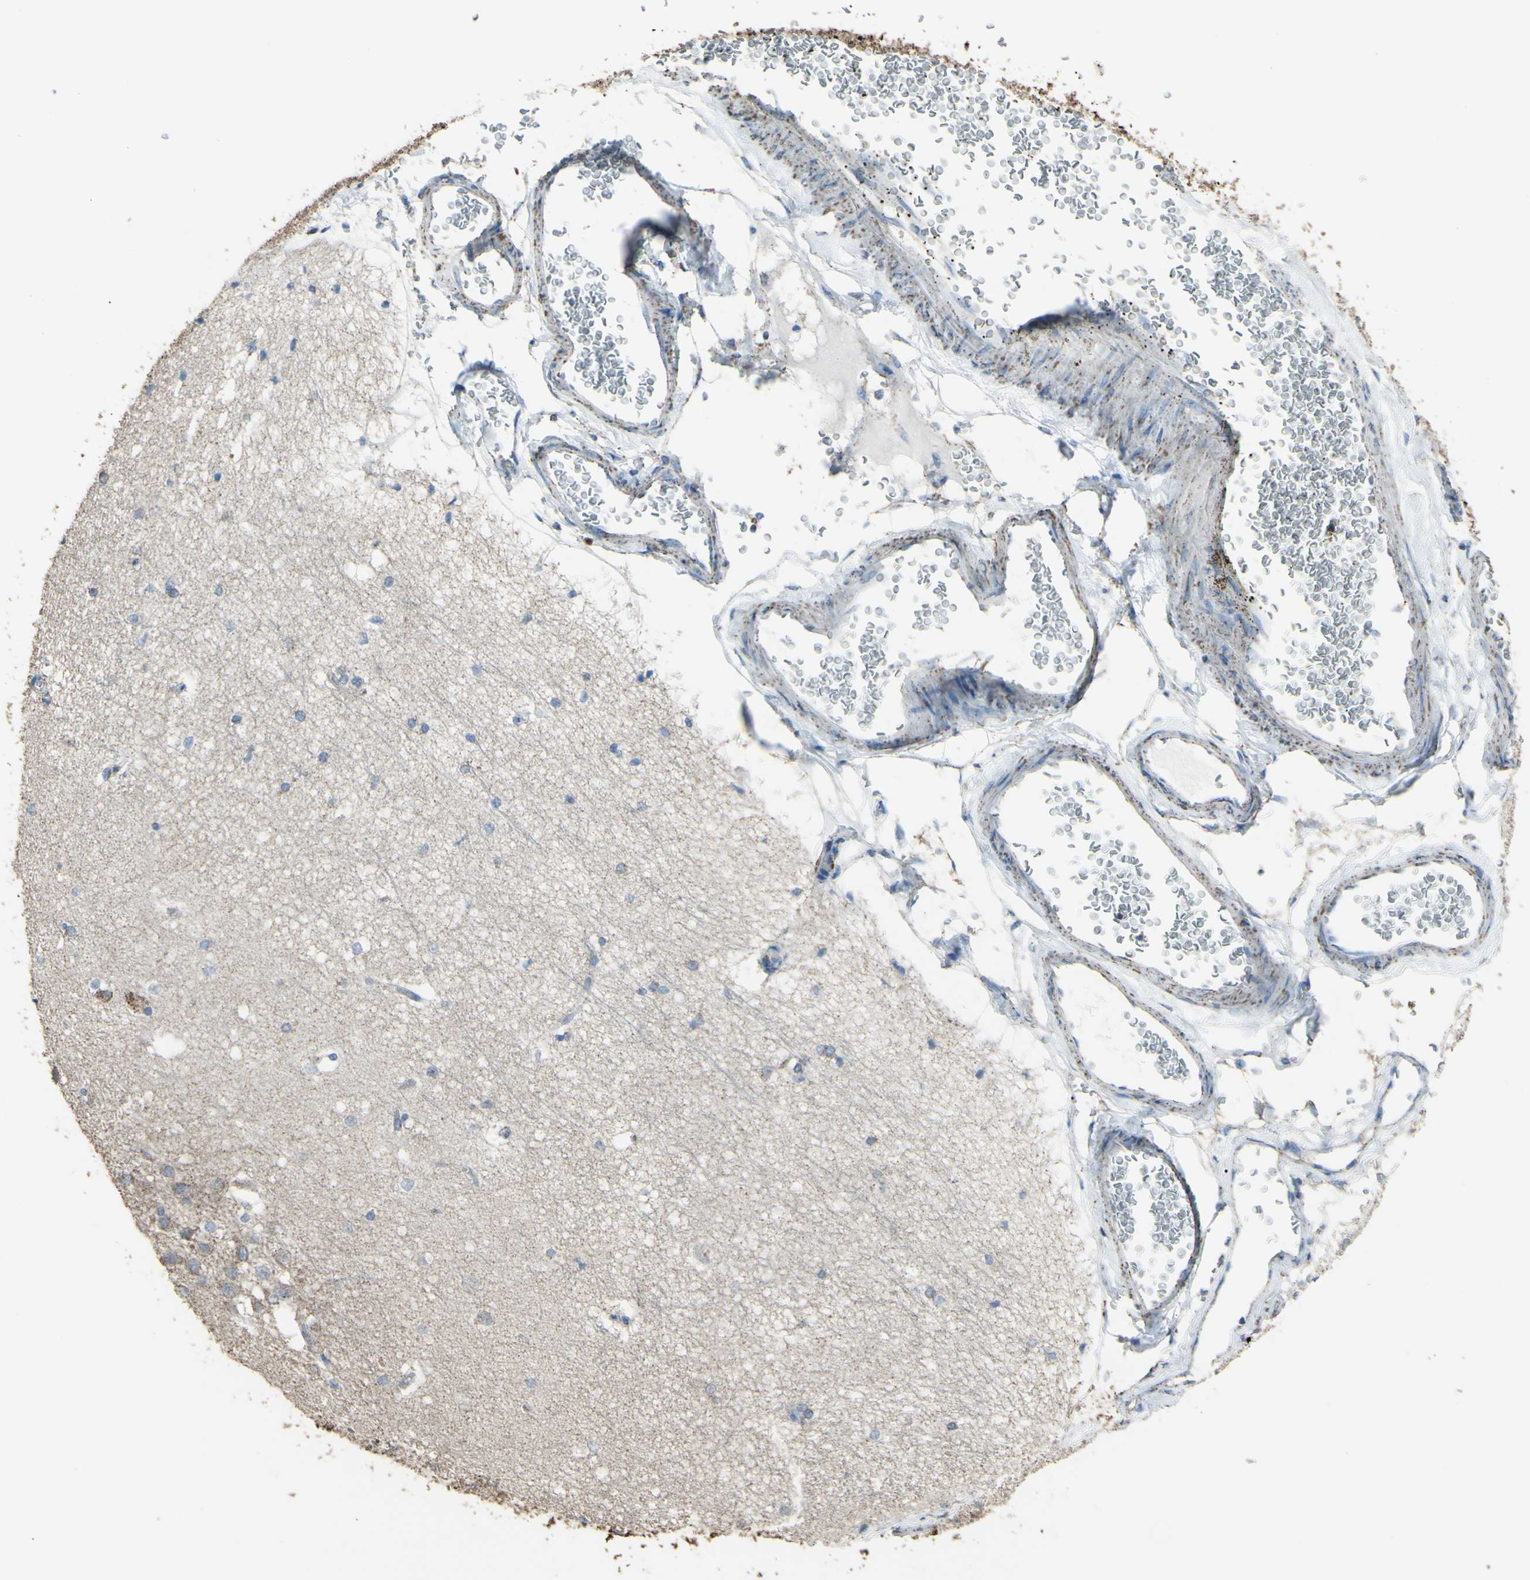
{"staining": {"intensity": "weak", "quantity": "<25%", "location": "cytoplasmic/membranous"}, "tissue": "hippocampus", "cell_type": "Glial cells", "image_type": "normal", "snomed": [{"axis": "morphology", "description": "Normal tissue, NOS"}, {"axis": "topography", "description": "Hippocampus"}], "caption": "Immunohistochemistry (IHC) micrograph of unremarkable hippocampus stained for a protein (brown), which displays no staining in glial cells. (DAB (3,3'-diaminobenzidine) immunohistochemistry visualized using brightfield microscopy, high magnification).", "gene": "CMKLR2", "patient": {"sex": "female", "age": 19}}